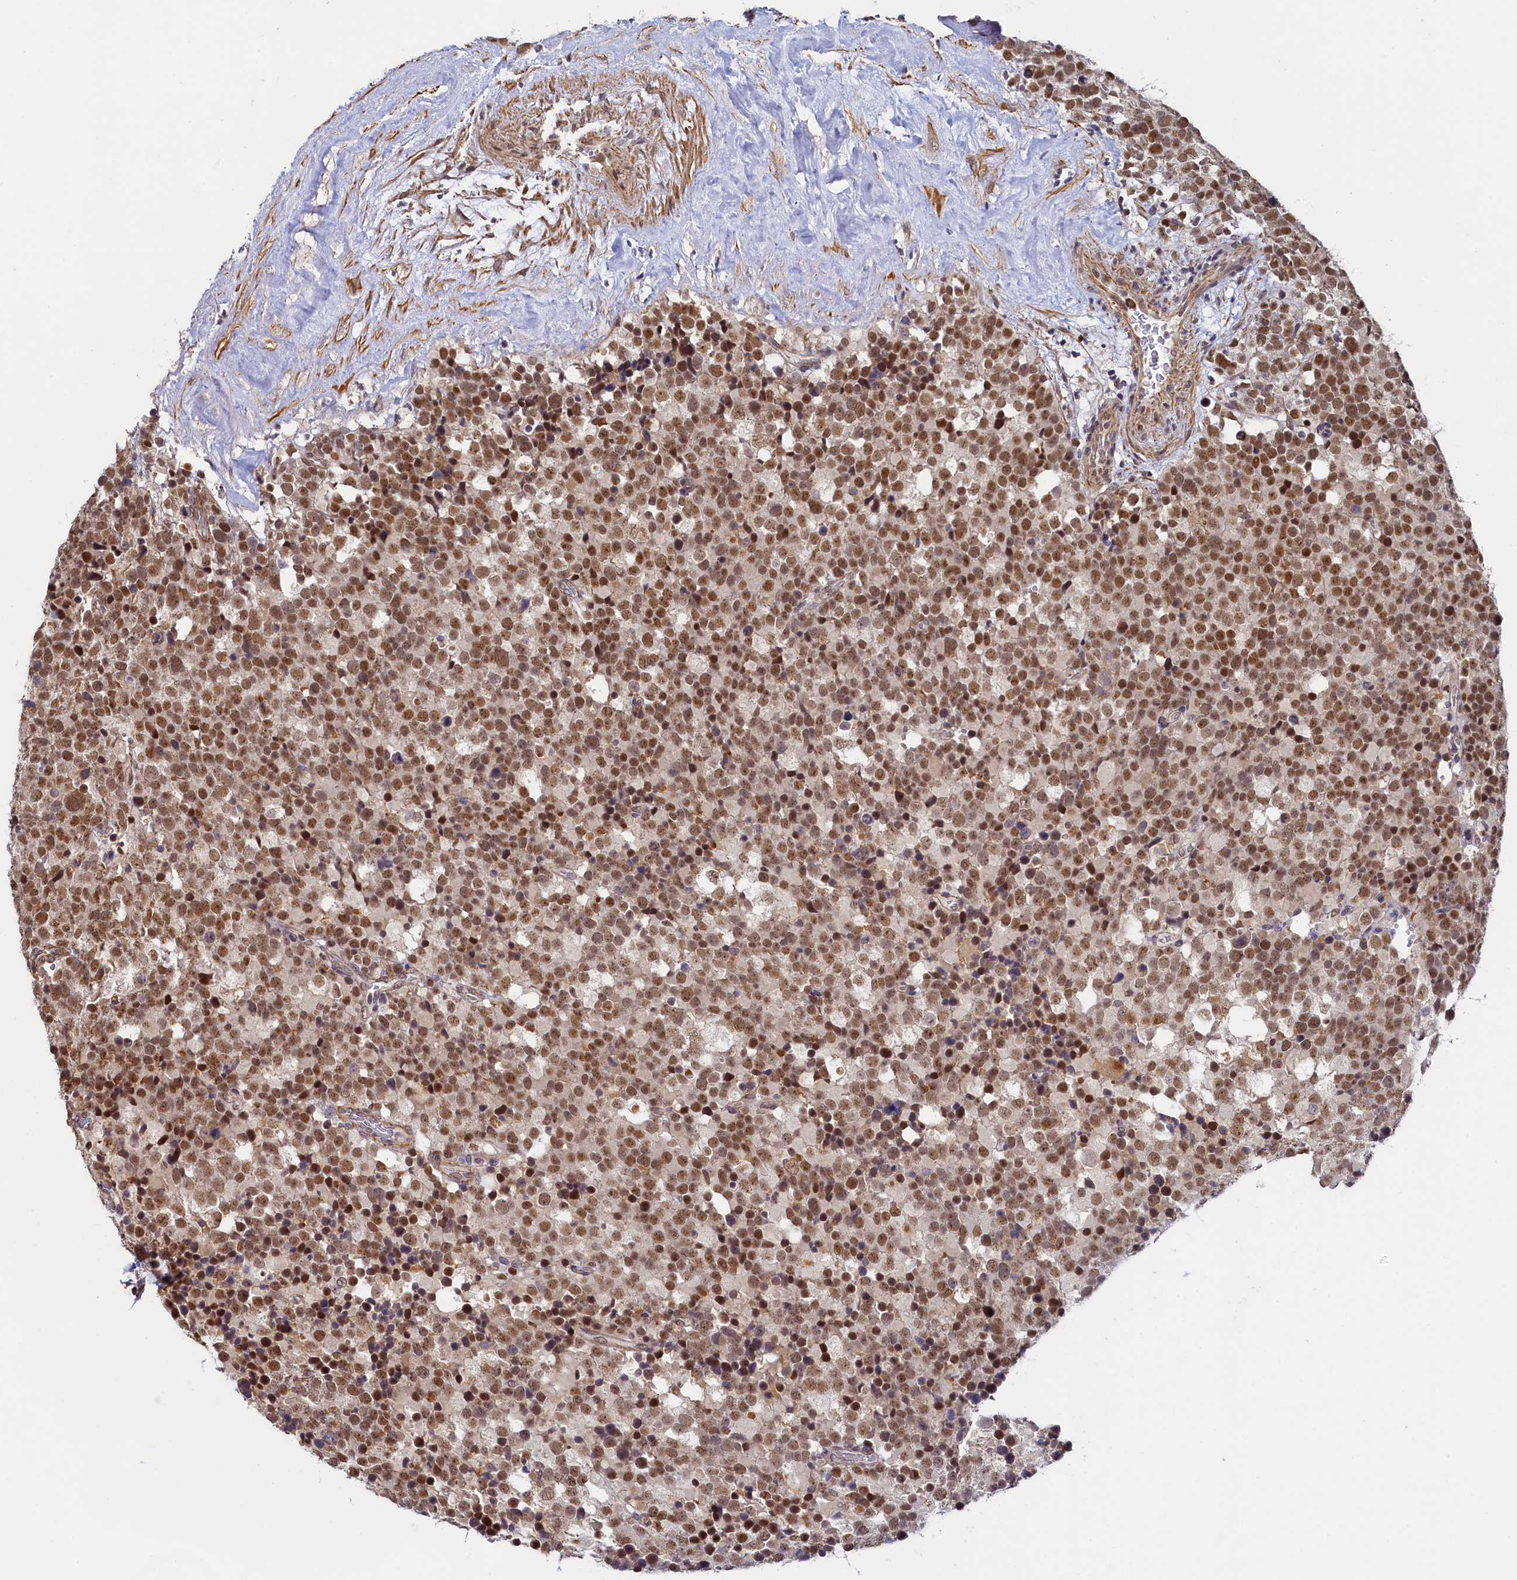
{"staining": {"intensity": "moderate", "quantity": ">75%", "location": "nuclear"}, "tissue": "testis cancer", "cell_type": "Tumor cells", "image_type": "cancer", "snomed": [{"axis": "morphology", "description": "Seminoma, NOS"}, {"axis": "topography", "description": "Testis"}], "caption": "Immunohistochemistry staining of testis cancer, which displays medium levels of moderate nuclear expression in about >75% of tumor cells indicating moderate nuclear protein expression. The staining was performed using DAB (brown) for protein detection and nuclei were counterstained in hematoxylin (blue).", "gene": "INTS14", "patient": {"sex": "male", "age": 71}}